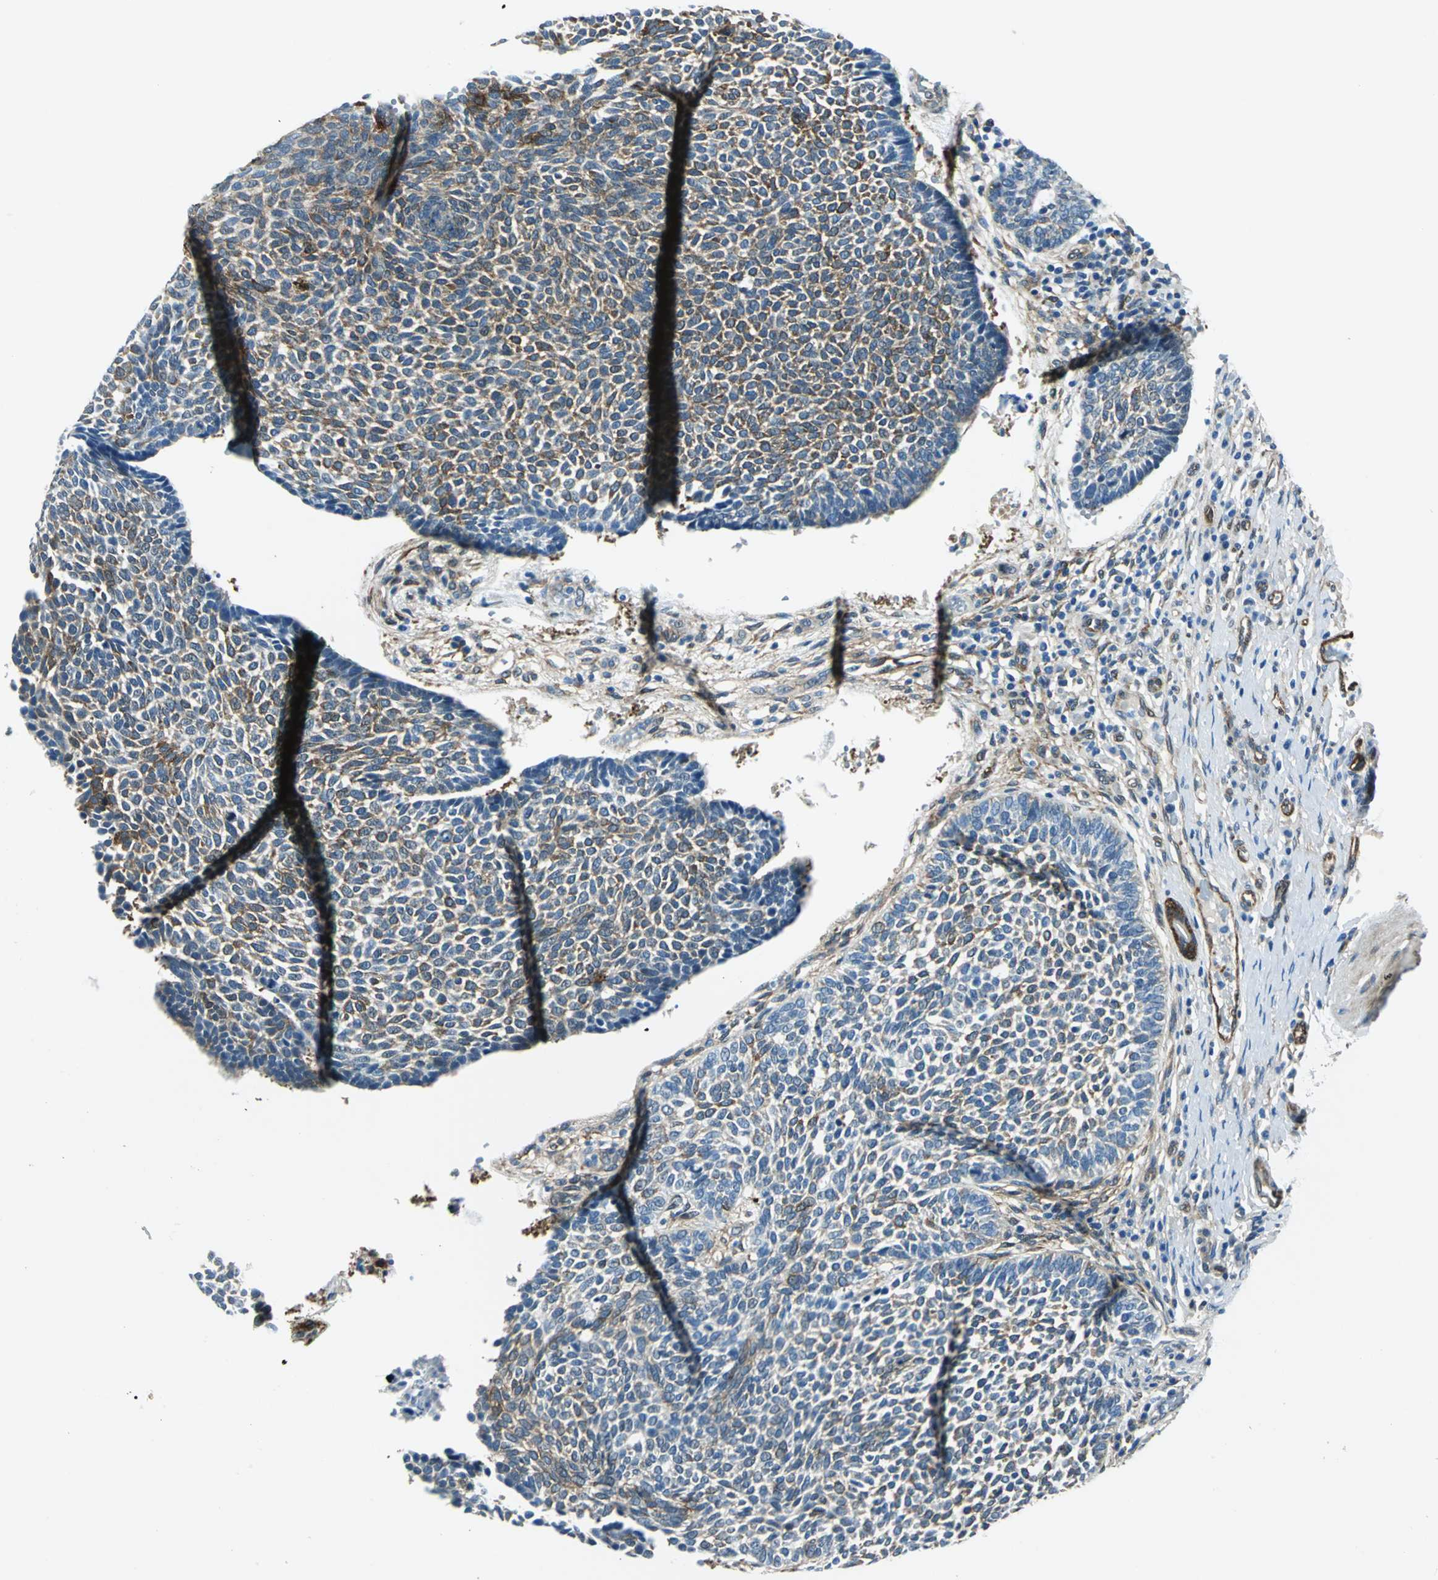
{"staining": {"intensity": "moderate", "quantity": ">75%", "location": "cytoplasmic/membranous"}, "tissue": "skin cancer", "cell_type": "Tumor cells", "image_type": "cancer", "snomed": [{"axis": "morphology", "description": "Normal tissue, NOS"}, {"axis": "morphology", "description": "Basal cell carcinoma"}, {"axis": "topography", "description": "Skin"}], "caption": "Human skin cancer (basal cell carcinoma) stained with a brown dye demonstrates moderate cytoplasmic/membranous positive expression in about >75% of tumor cells.", "gene": "HSPB1", "patient": {"sex": "male", "age": 87}}